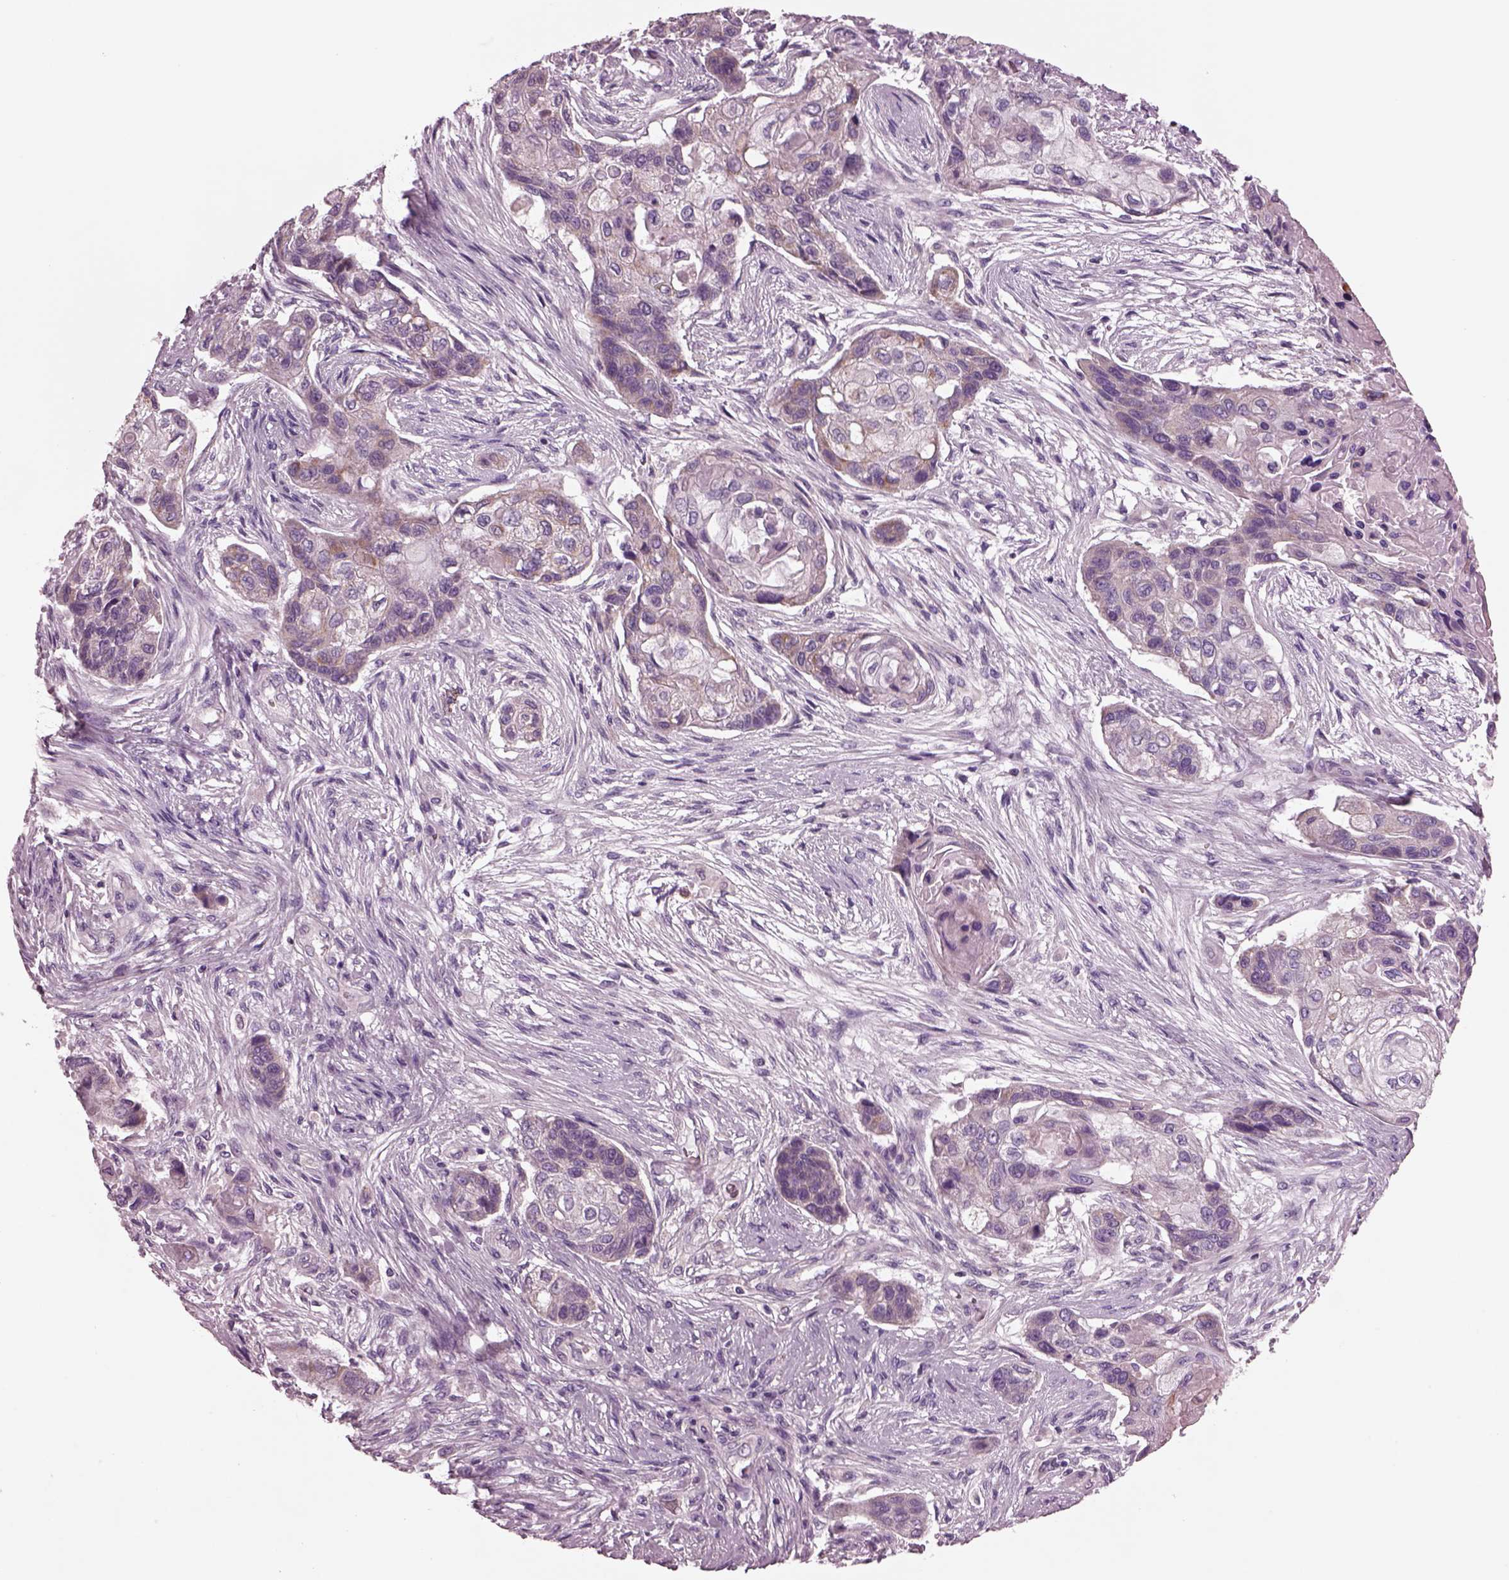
{"staining": {"intensity": "weak", "quantity": "<25%", "location": "cytoplasmic/membranous"}, "tissue": "lung cancer", "cell_type": "Tumor cells", "image_type": "cancer", "snomed": [{"axis": "morphology", "description": "Squamous cell carcinoma, NOS"}, {"axis": "topography", "description": "Lung"}], "caption": "Micrograph shows no protein positivity in tumor cells of lung cancer (squamous cell carcinoma) tissue.", "gene": "AP4M1", "patient": {"sex": "male", "age": 69}}